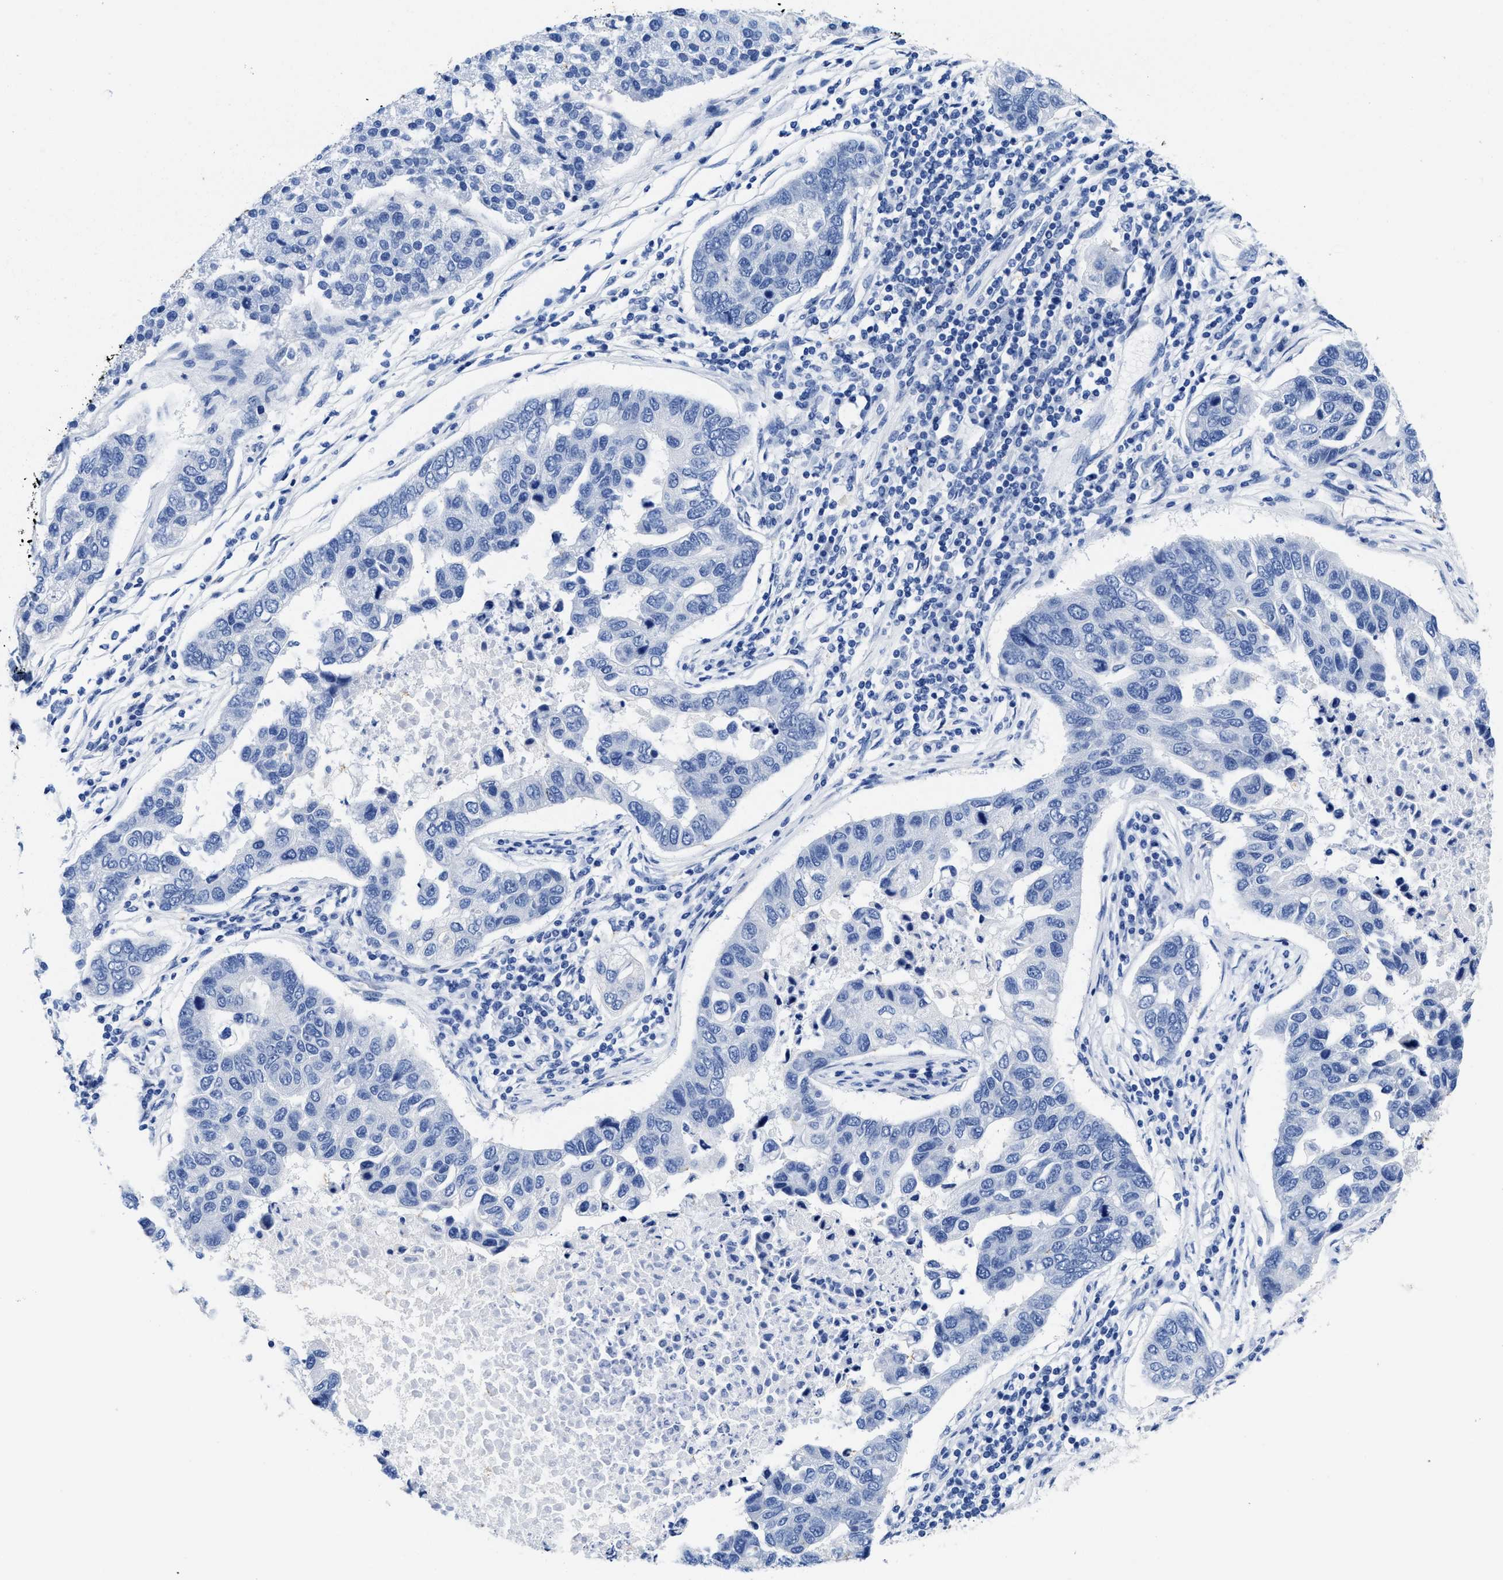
{"staining": {"intensity": "negative", "quantity": "none", "location": "none"}, "tissue": "pancreatic cancer", "cell_type": "Tumor cells", "image_type": "cancer", "snomed": [{"axis": "morphology", "description": "Adenocarcinoma, NOS"}, {"axis": "topography", "description": "Pancreas"}], "caption": "Tumor cells show no significant staining in pancreatic cancer. (IHC, brightfield microscopy, high magnification).", "gene": "HOOK1", "patient": {"sex": "female", "age": 61}}